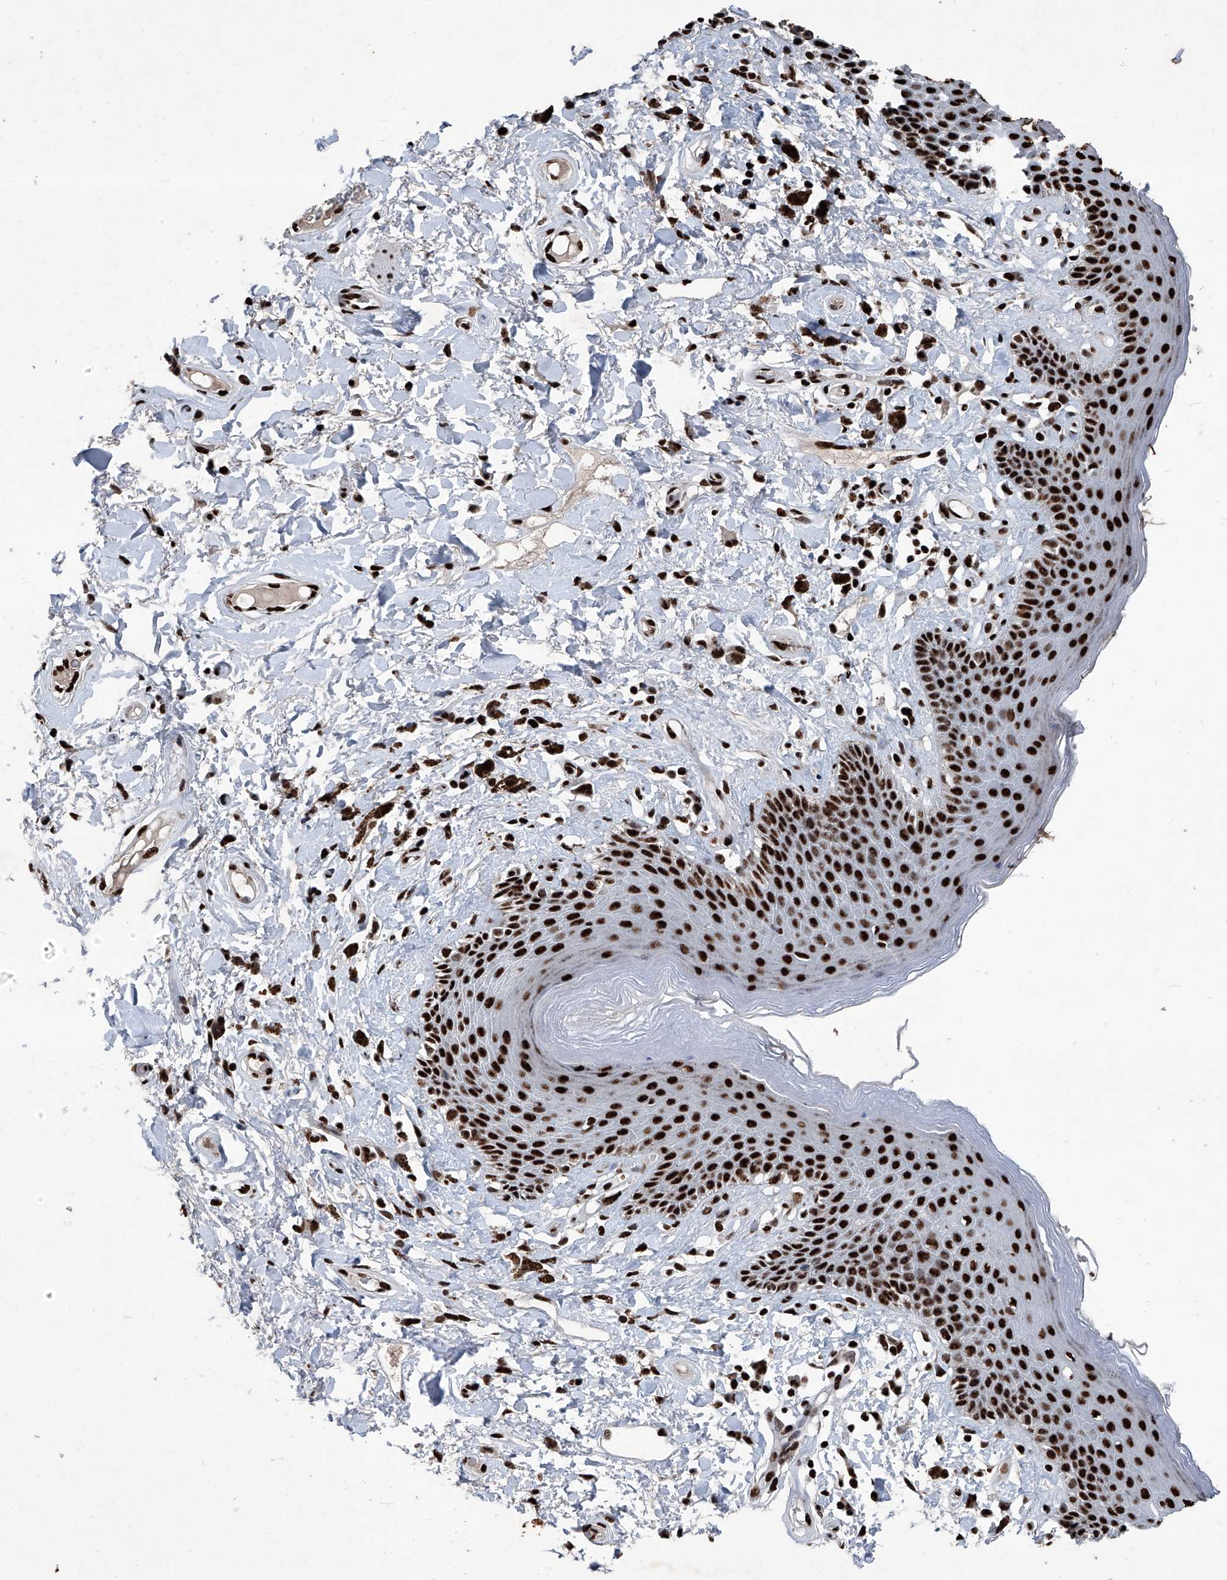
{"staining": {"intensity": "strong", "quantity": ">75%", "location": "nuclear"}, "tissue": "skin", "cell_type": "Epidermal cells", "image_type": "normal", "snomed": [{"axis": "morphology", "description": "Normal tissue, NOS"}, {"axis": "topography", "description": "Anal"}], "caption": "Protein expression analysis of normal human skin reveals strong nuclear positivity in about >75% of epidermal cells. The protein of interest is shown in brown color, while the nuclei are stained blue.", "gene": "DDX39B", "patient": {"sex": "female", "age": 78}}